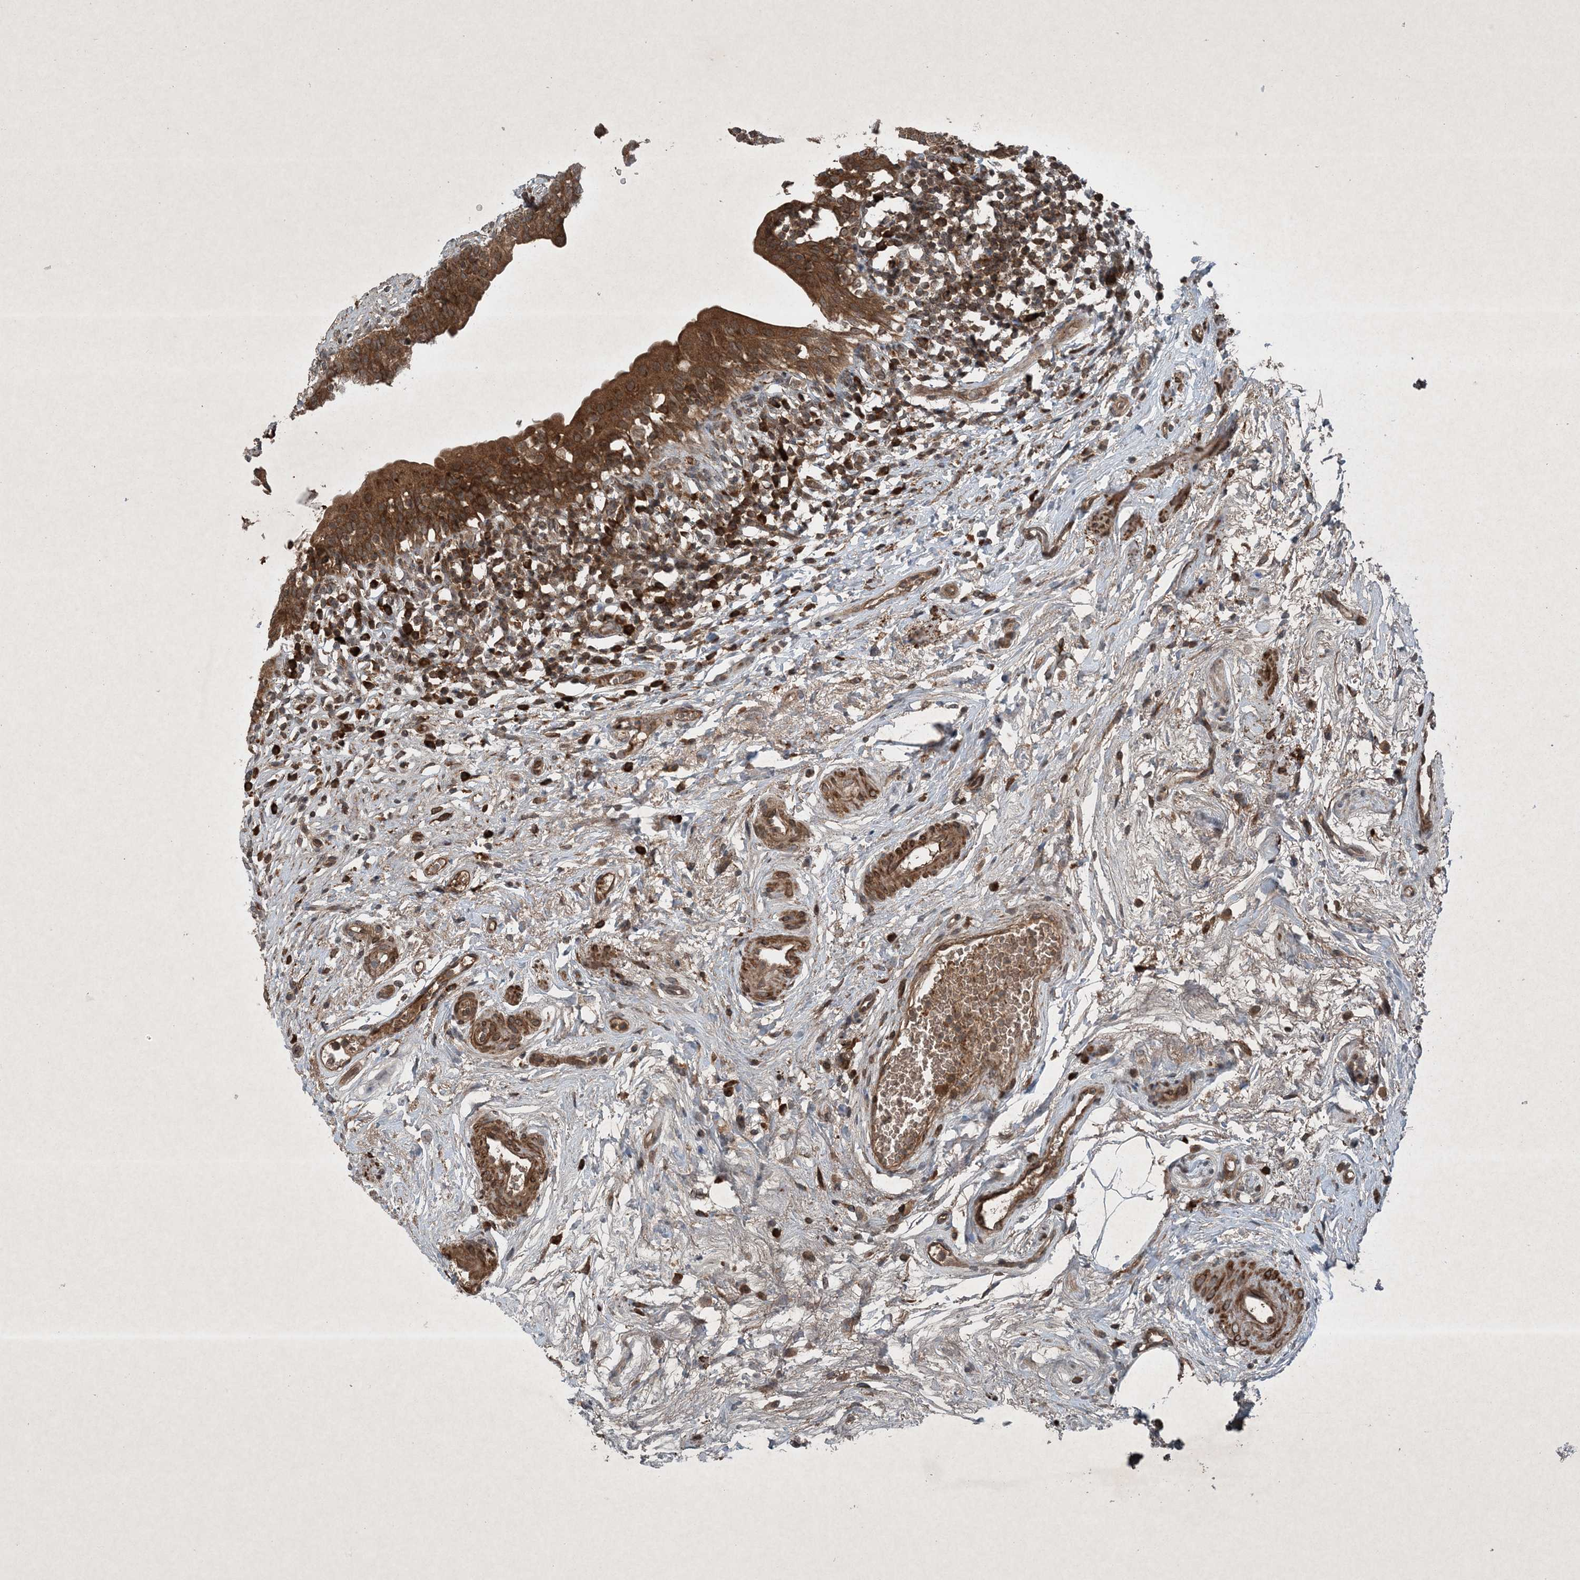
{"staining": {"intensity": "strong", "quantity": ">75%", "location": "cytoplasmic/membranous"}, "tissue": "urinary bladder", "cell_type": "Urothelial cells", "image_type": "normal", "snomed": [{"axis": "morphology", "description": "Normal tissue, NOS"}, {"axis": "topography", "description": "Urinary bladder"}], "caption": "Immunohistochemical staining of normal human urinary bladder displays strong cytoplasmic/membranous protein positivity in approximately >75% of urothelial cells.", "gene": "GNG5", "patient": {"sex": "male", "age": 83}}